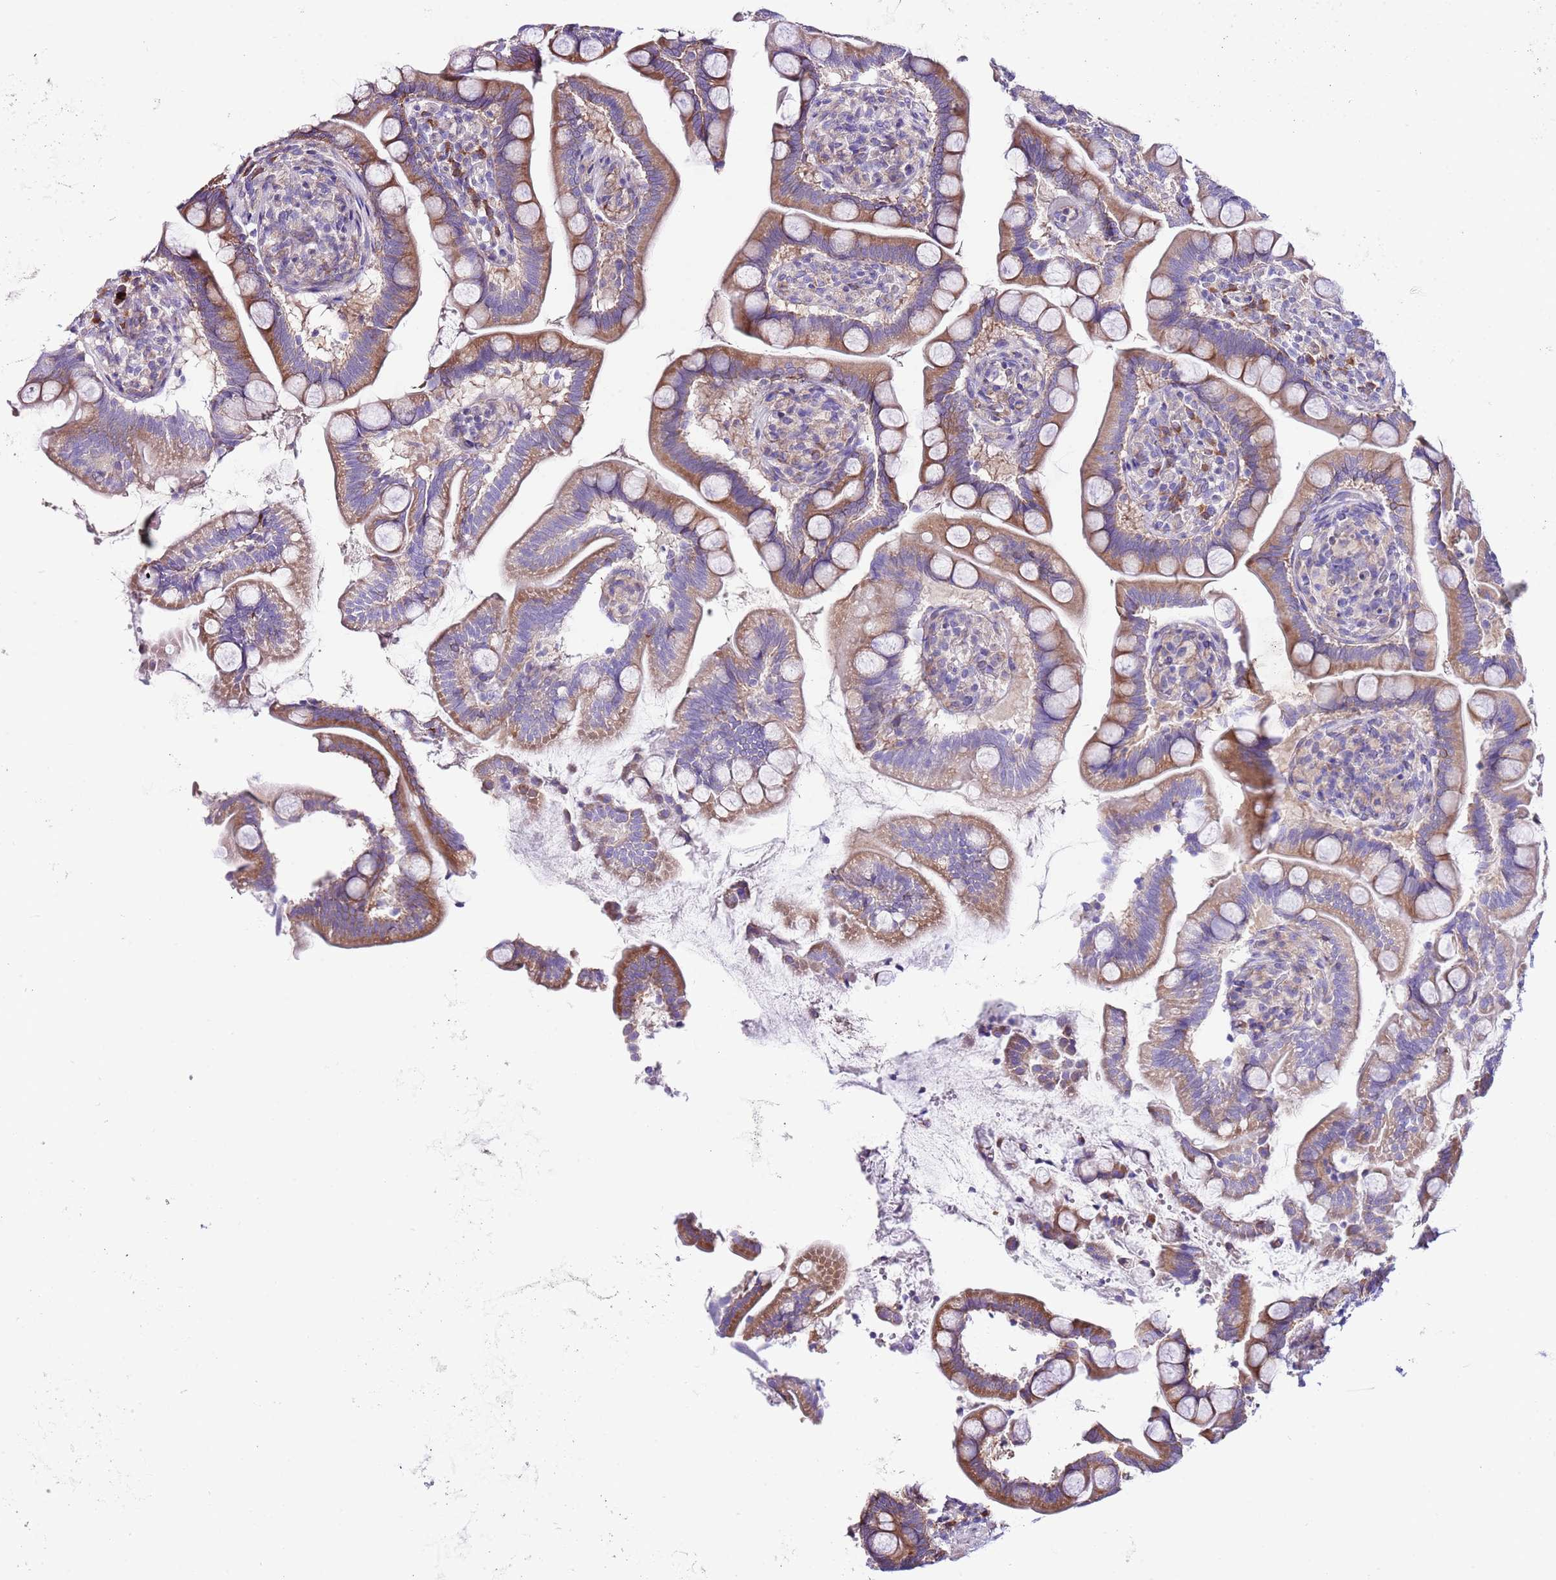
{"staining": {"intensity": "moderate", "quantity": ">75%", "location": "cytoplasmic/membranous"}, "tissue": "small intestine", "cell_type": "Glandular cells", "image_type": "normal", "snomed": [{"axis": "morphology", "description": "Normal tissue, NOS"}, {"axis": "topography", "description": "Small intestine"}], "caption": "Moderate cytoplasmic/membranous positivity is appreciated in about >75% of glandular cells in normal small intestine.", "gene": "RPS10", "patient": {"sex": "female", "age": 64}}